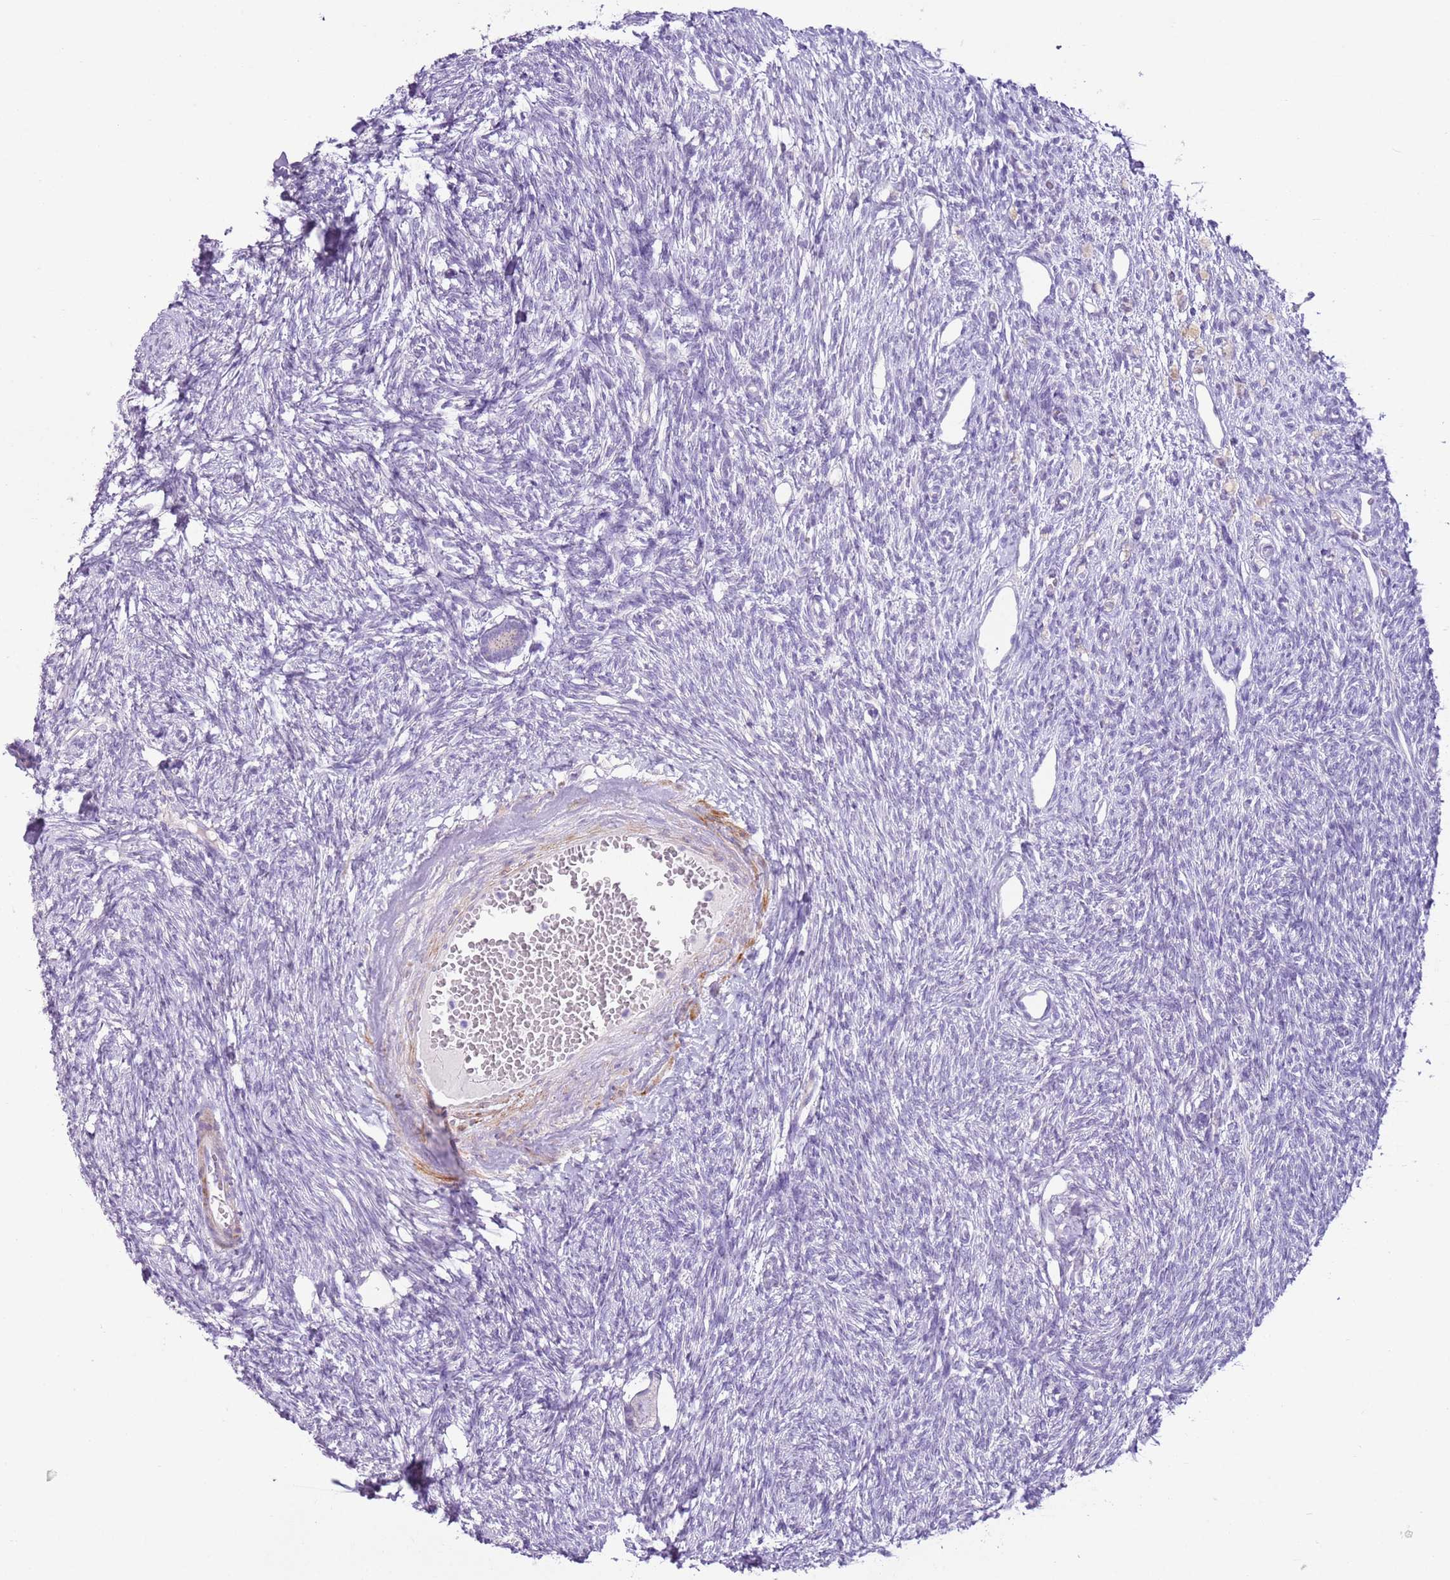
{"staining": {"intensity": "negative", "quantity": "none", "location": "none"}, "tissue": "ovary", "cell_type": "Follicle cells", "image_type": "normal", "snomed": [{"axis": "morphology", "description": "Normal tissue, NOS"}, {"axis": "morphology", "description": "Cyst, NOS"}, {"axis": "topography", "description": "Ovary"}], "caption": "A photomicrograph of ovary stained for a protein shows no brown staining in follicle cells. The staining was performed using DAB to visualize the protein expression in brown, while the nuclei were stained in blue with hematoxylin (Magnification: 20x).", "gene": "ZNF239", "patient": {"sex": "female", "age": 33}}